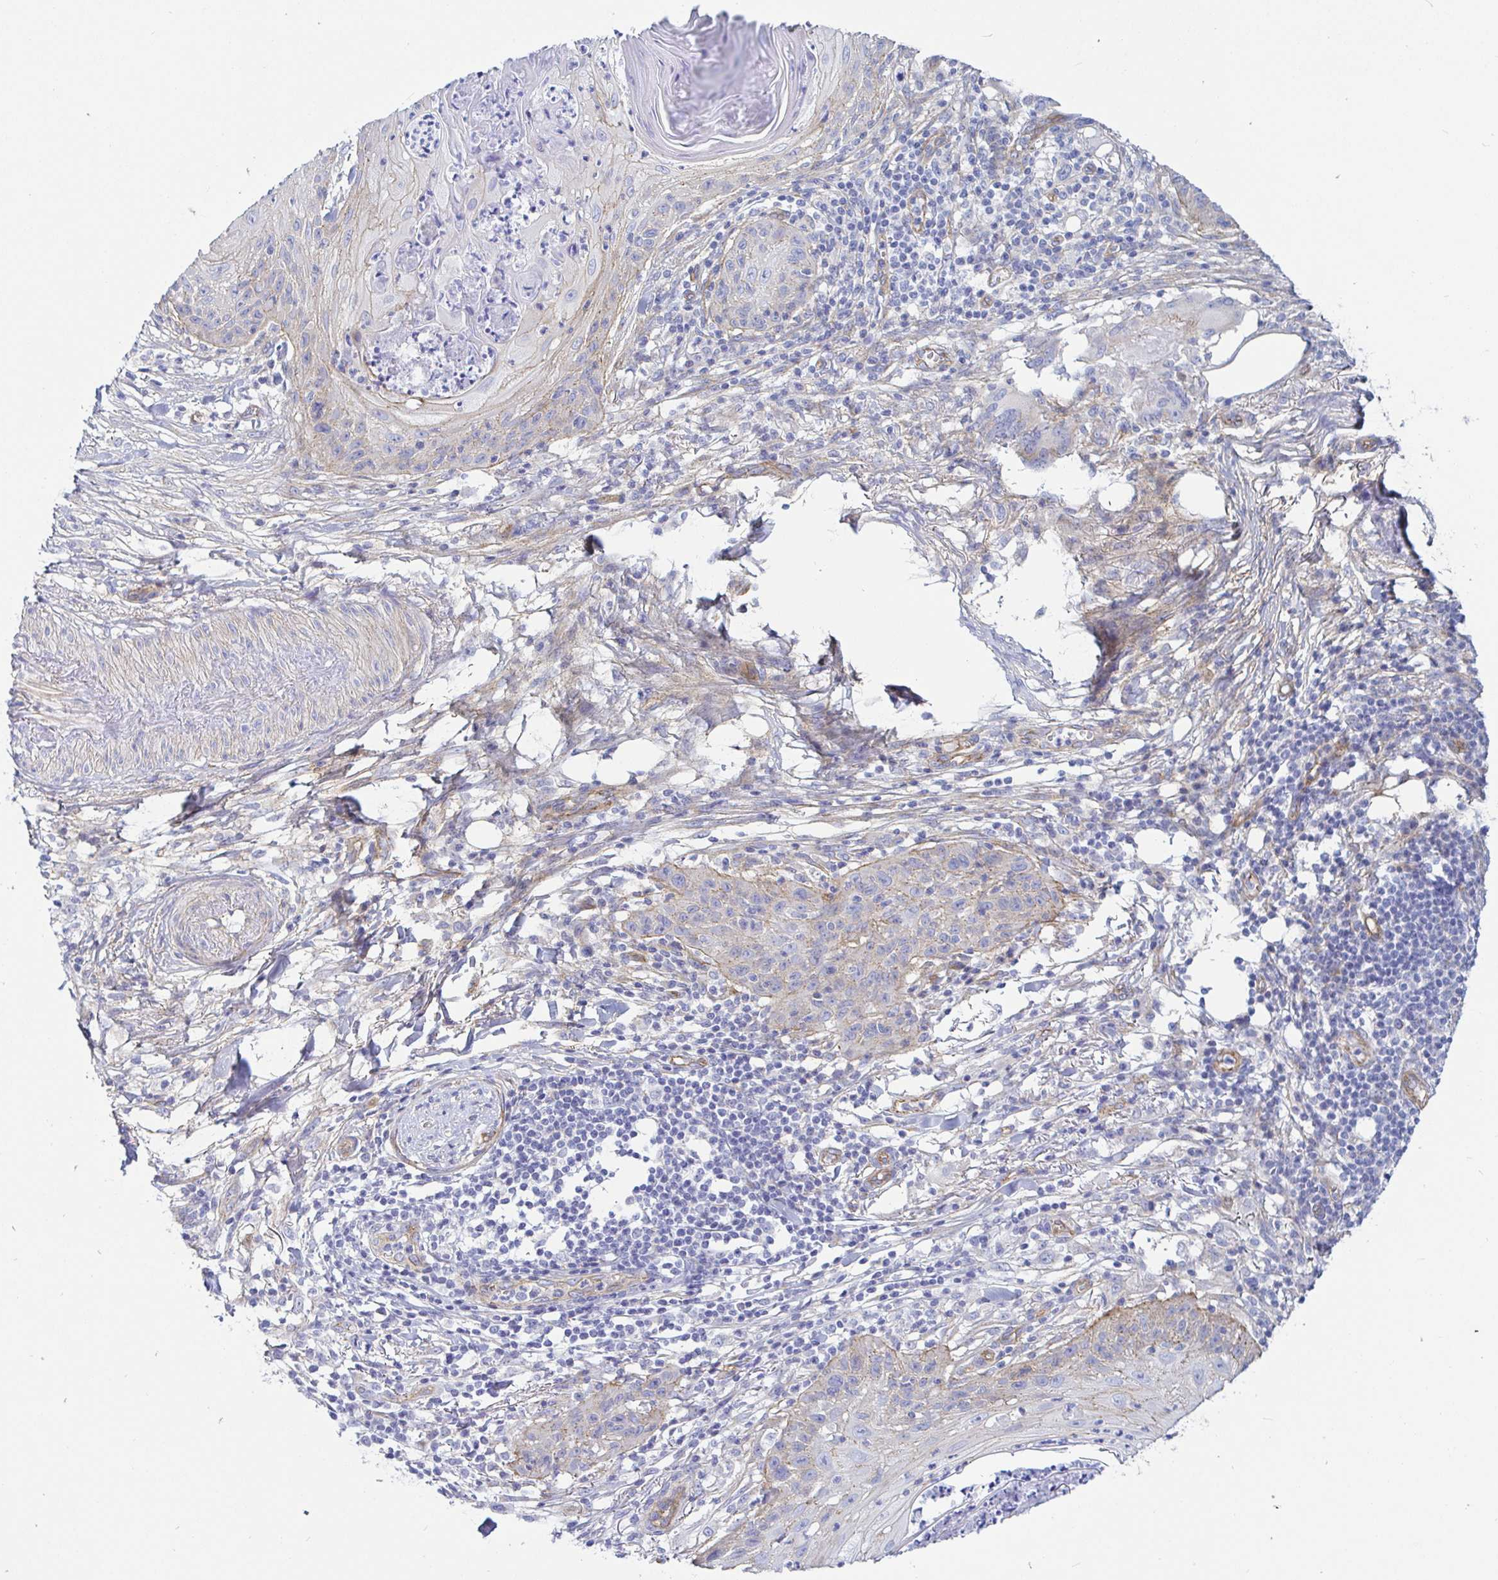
{"staining": {"intensity": "negative", "quantity": "none", "location": "none"}, "tissue": "skin cancer", "cell_type": "Tumor cells", "image_type": "cancer", "snomed": [{"axis": "morphology", "description": "Squamous cell carcinoma, NOS"}, {"axis": "topography", "description": "Skin"}], "caption": "Immunohistochemical staining of skin squamous cell carcinoma exhibits no significant positivity in tumor cells. (DAB (3,3'-diaminobenzidine) immunohistochemistry with hematoxylin counter stain).", "gene": "ARL4D", "patient": {"sex": "female", "age": 88}}